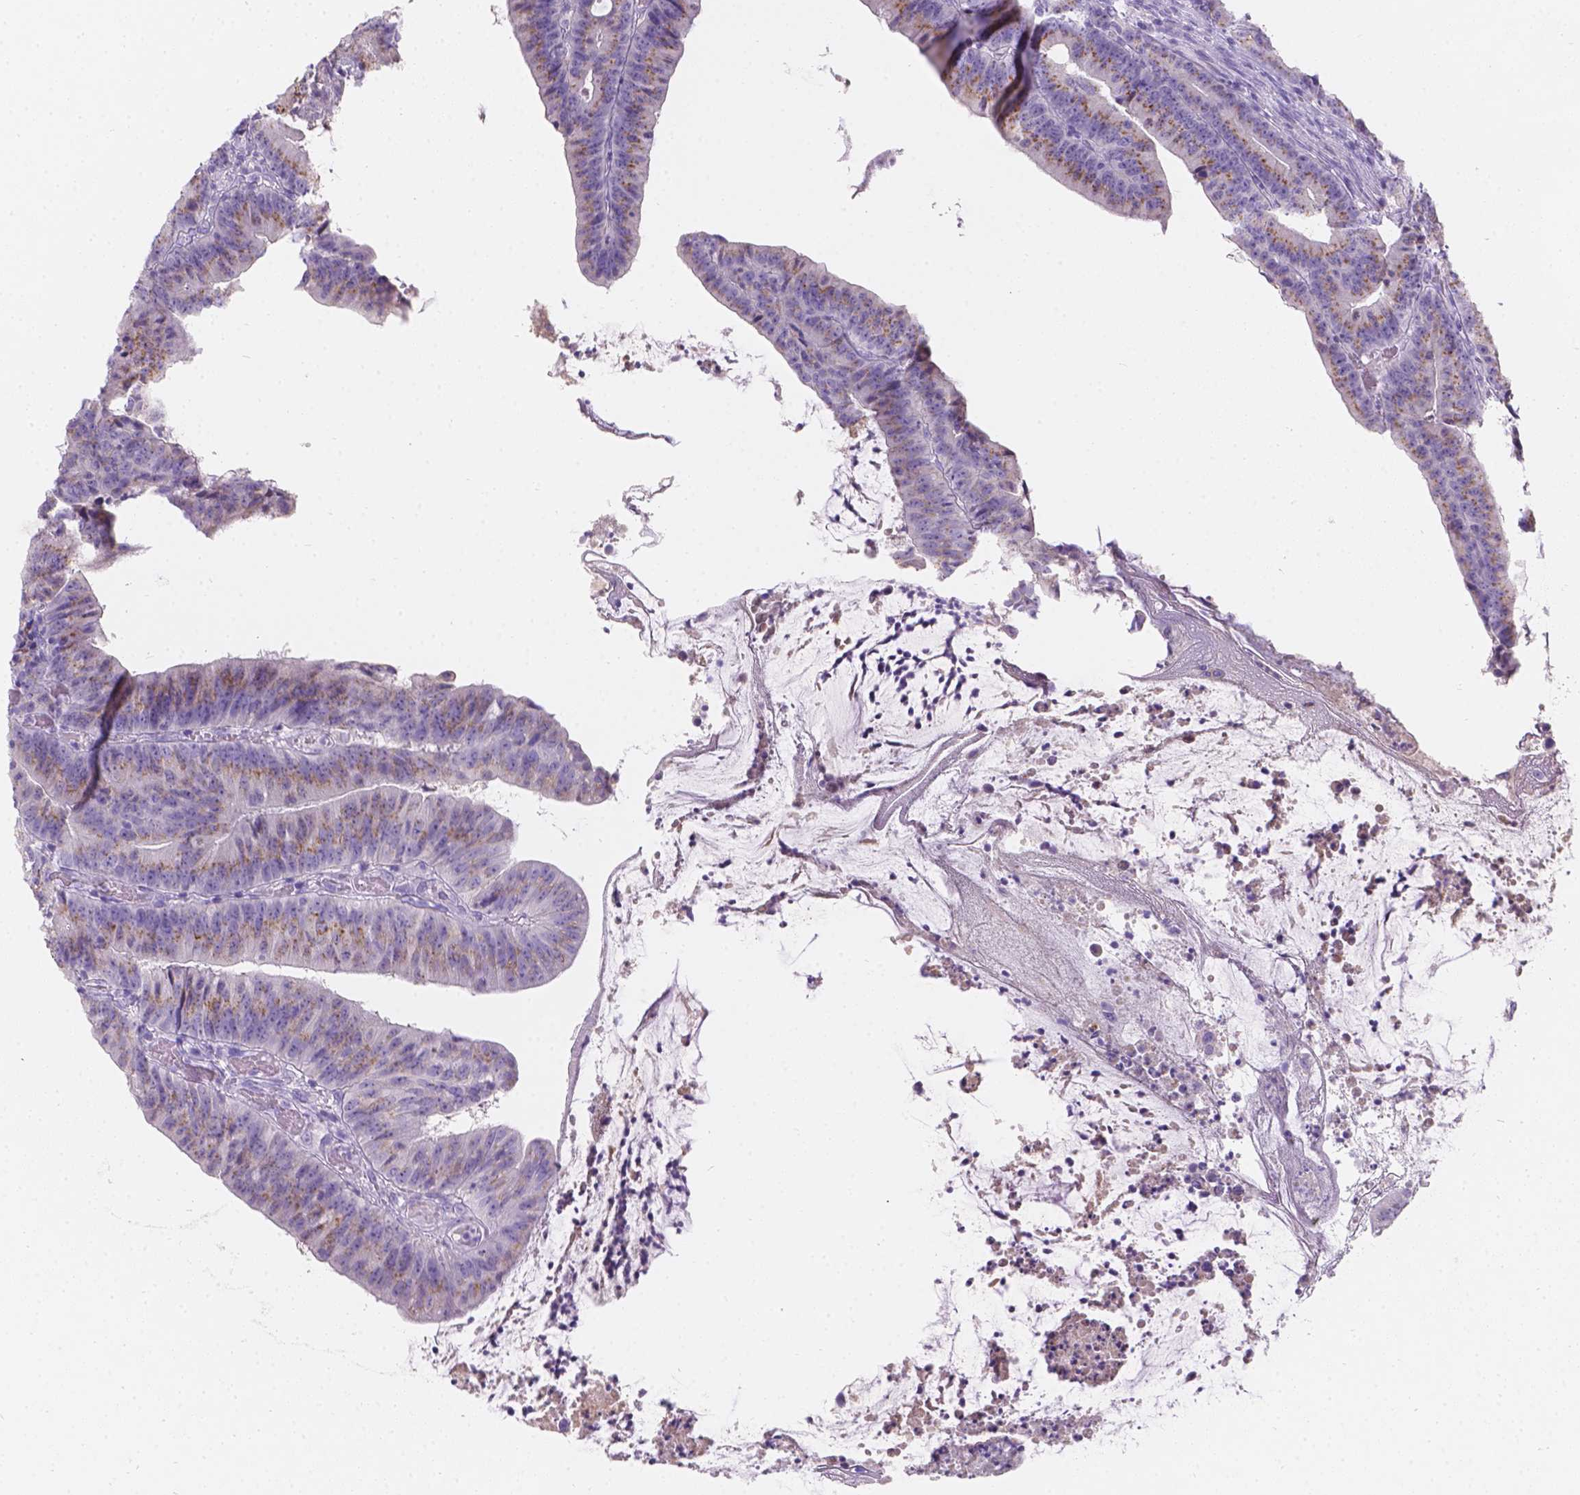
{"staining": {"intensity": "moderate", "quantity": ">75%", "location": "cytoplasmic/membranous"}, "tissue": "colorectal cancer", "cell_type": "Tumor cells", "image_type": "cancer", "snomed": [{"axis": "morphology", "description": "Adenocarcinoma, NOS"}, {"axis": "topography", "description": "Colon"}], "caption": "High-power microscopy captured an IHC micrograph of adenocarcinoma (colorectal), revealing moderate cytoplasmic/membranous positivity in approximately >75% of tumor cells. (DAB (3,3'-diaminobenzidine) = brown stain, brightfield microscopy at high magnification).", "gene": "GAL3ST2", "patient": {"sex": "female", "age": 78}}